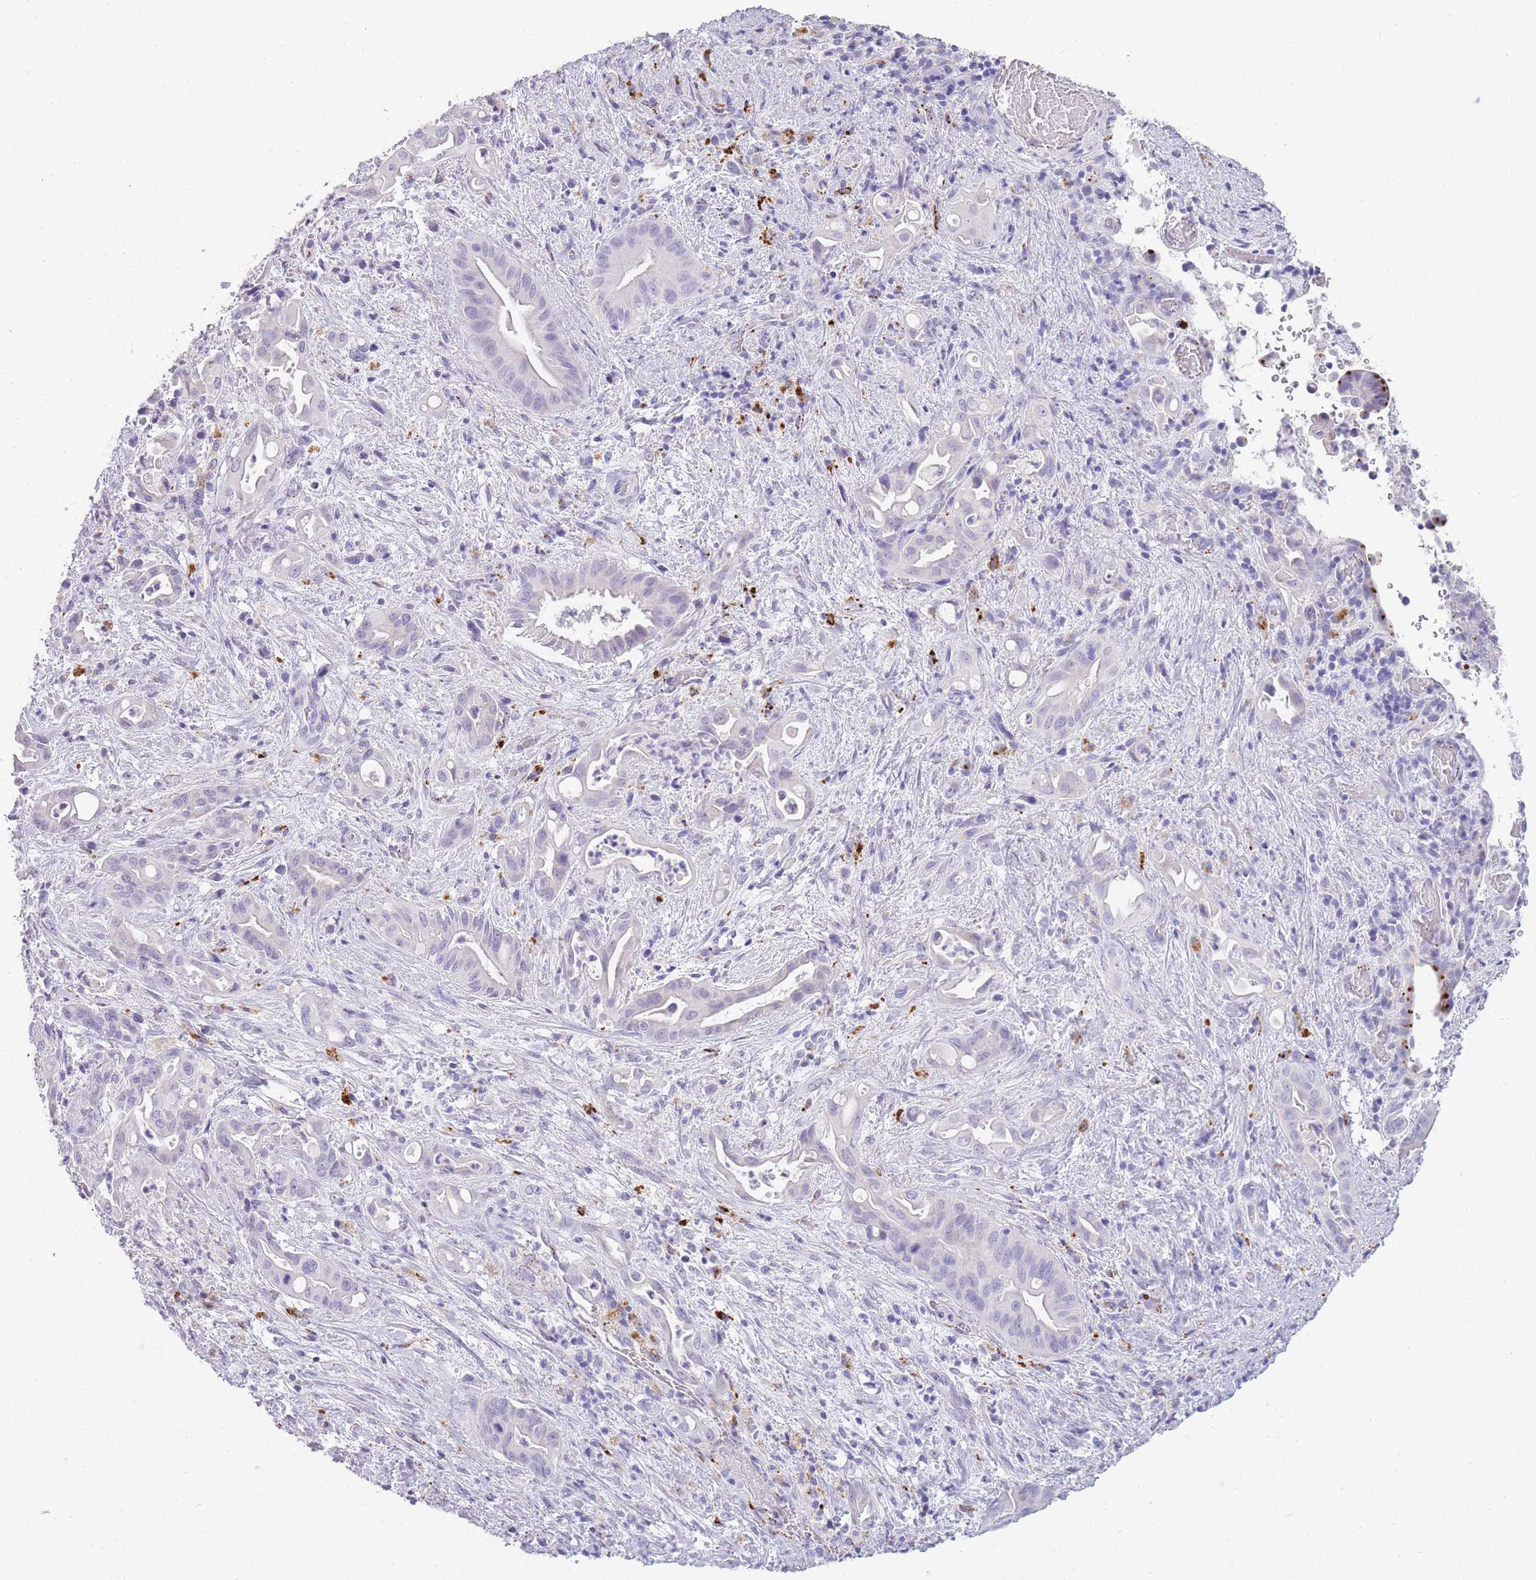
{"staining": {"intensity": "negative", "quantity": "none", "location": "none"}, "tissue": "liver cancer", "cell_type": "Tumor cells", "image_type": "cancer", "snomed": [{"axis": "morphology", "description": "Cholangiocarcinoma"}, {"axis": "topography", "description": "Liver"}], "caption": "High power microscopy image of an immunohistochemistry micrograph of liver cancer (cholangiocarcinoma), revealing no significant expression in tumor cells.", "gene": "RHO", "patient": {"sex": "female", "age": 68}}